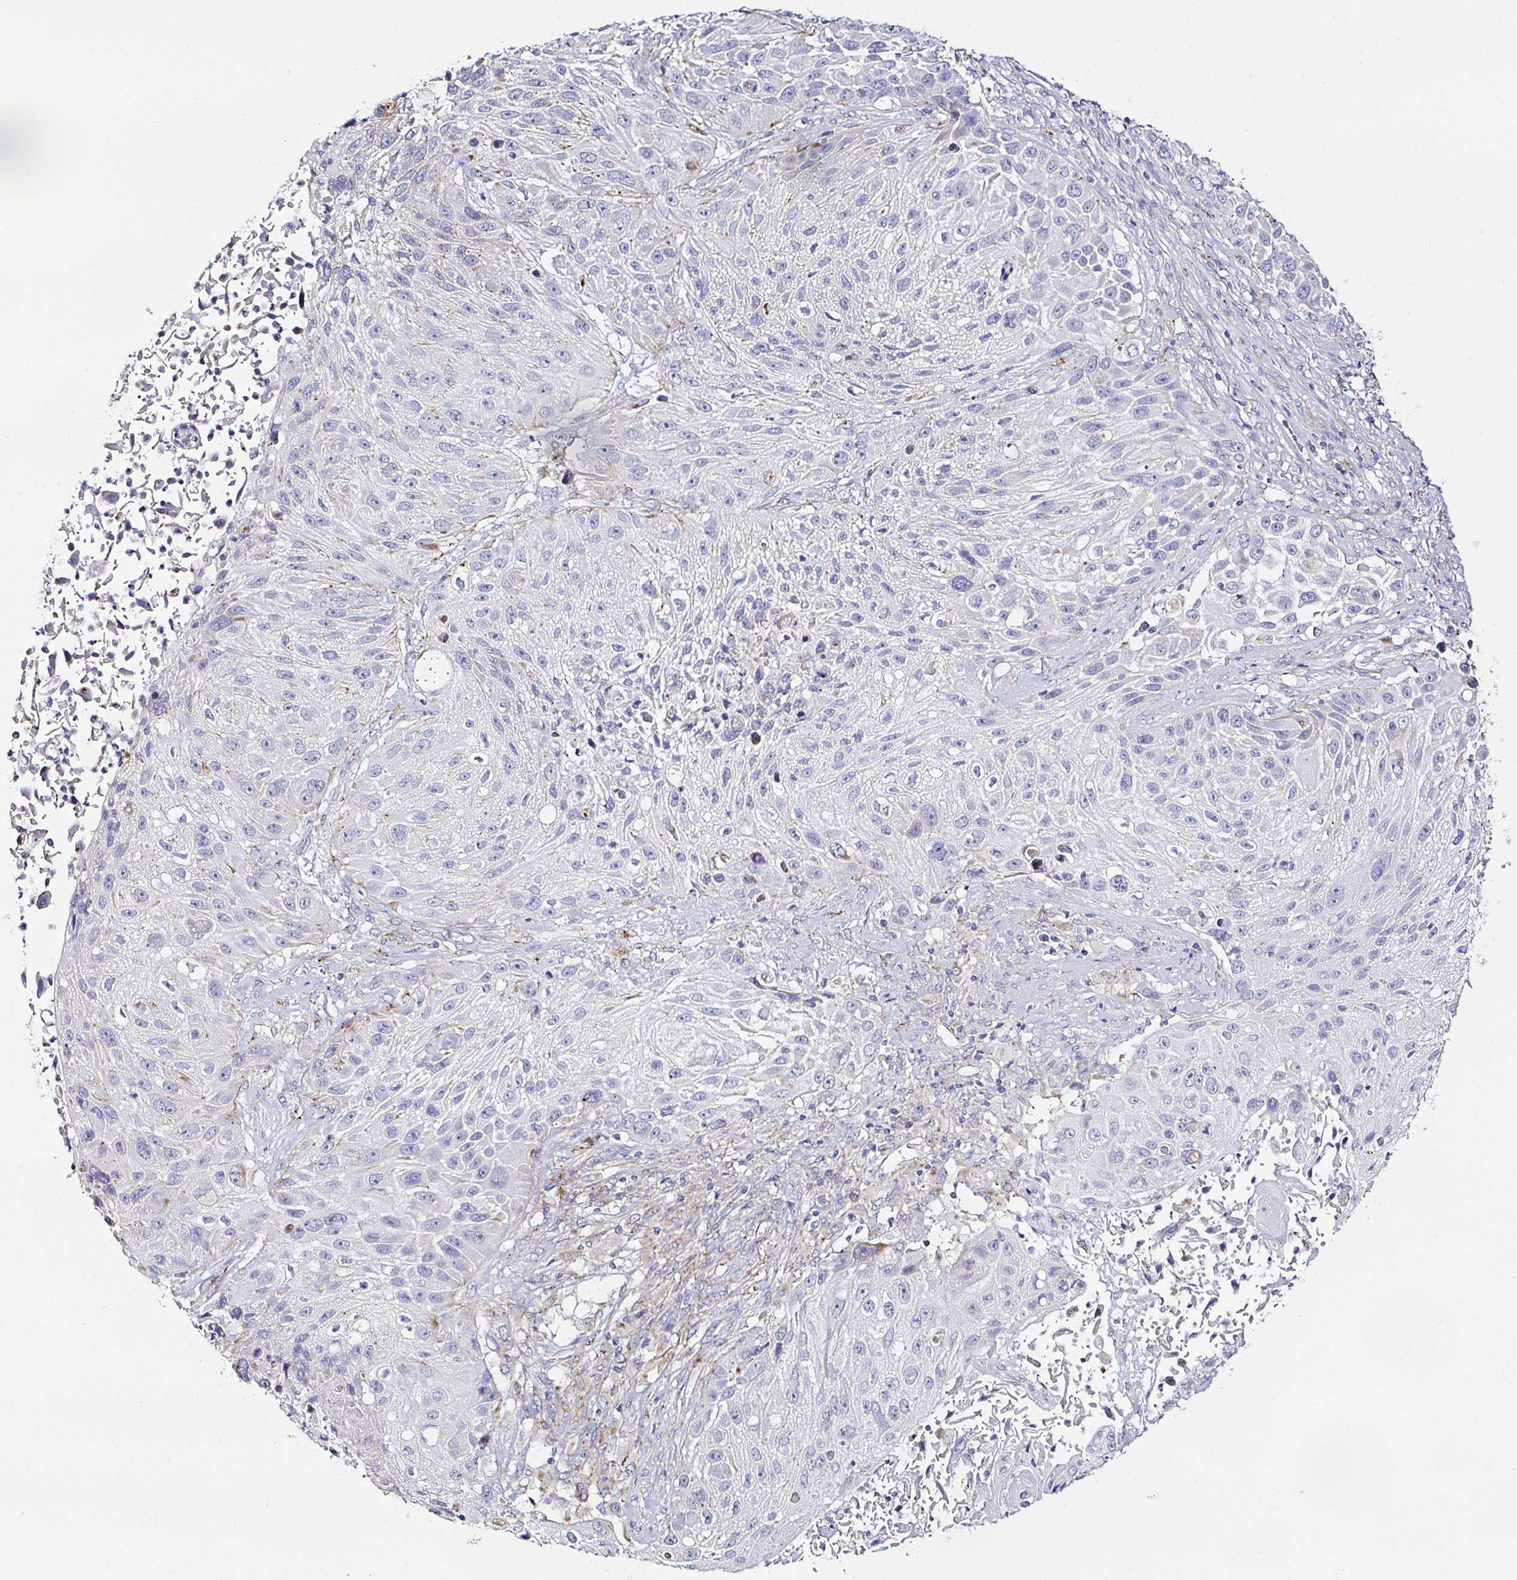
{"staining": {"intensity": "negative", "quantity": "none", "location": "none"}, "tissue": "lung cancer", "cell_type": "Tumor cells", "image_type": "cancer", "snomed": [{"axis": "morphology", "description": "Normal morphology"}, {"axis": "morphology", "description": "Squamous cell carcinoma, NOS"}, {"axis": "topography", "description": "Lymph node"}, {"axis": "topography", "description": "Lung"}], "caption": "Lung cancer (squamous cell carcinoma) stained for a protein using IHC displays no positivity tumor cells.", "gene": "GALNS", "patient": {"sex": "male", "age": 67}}